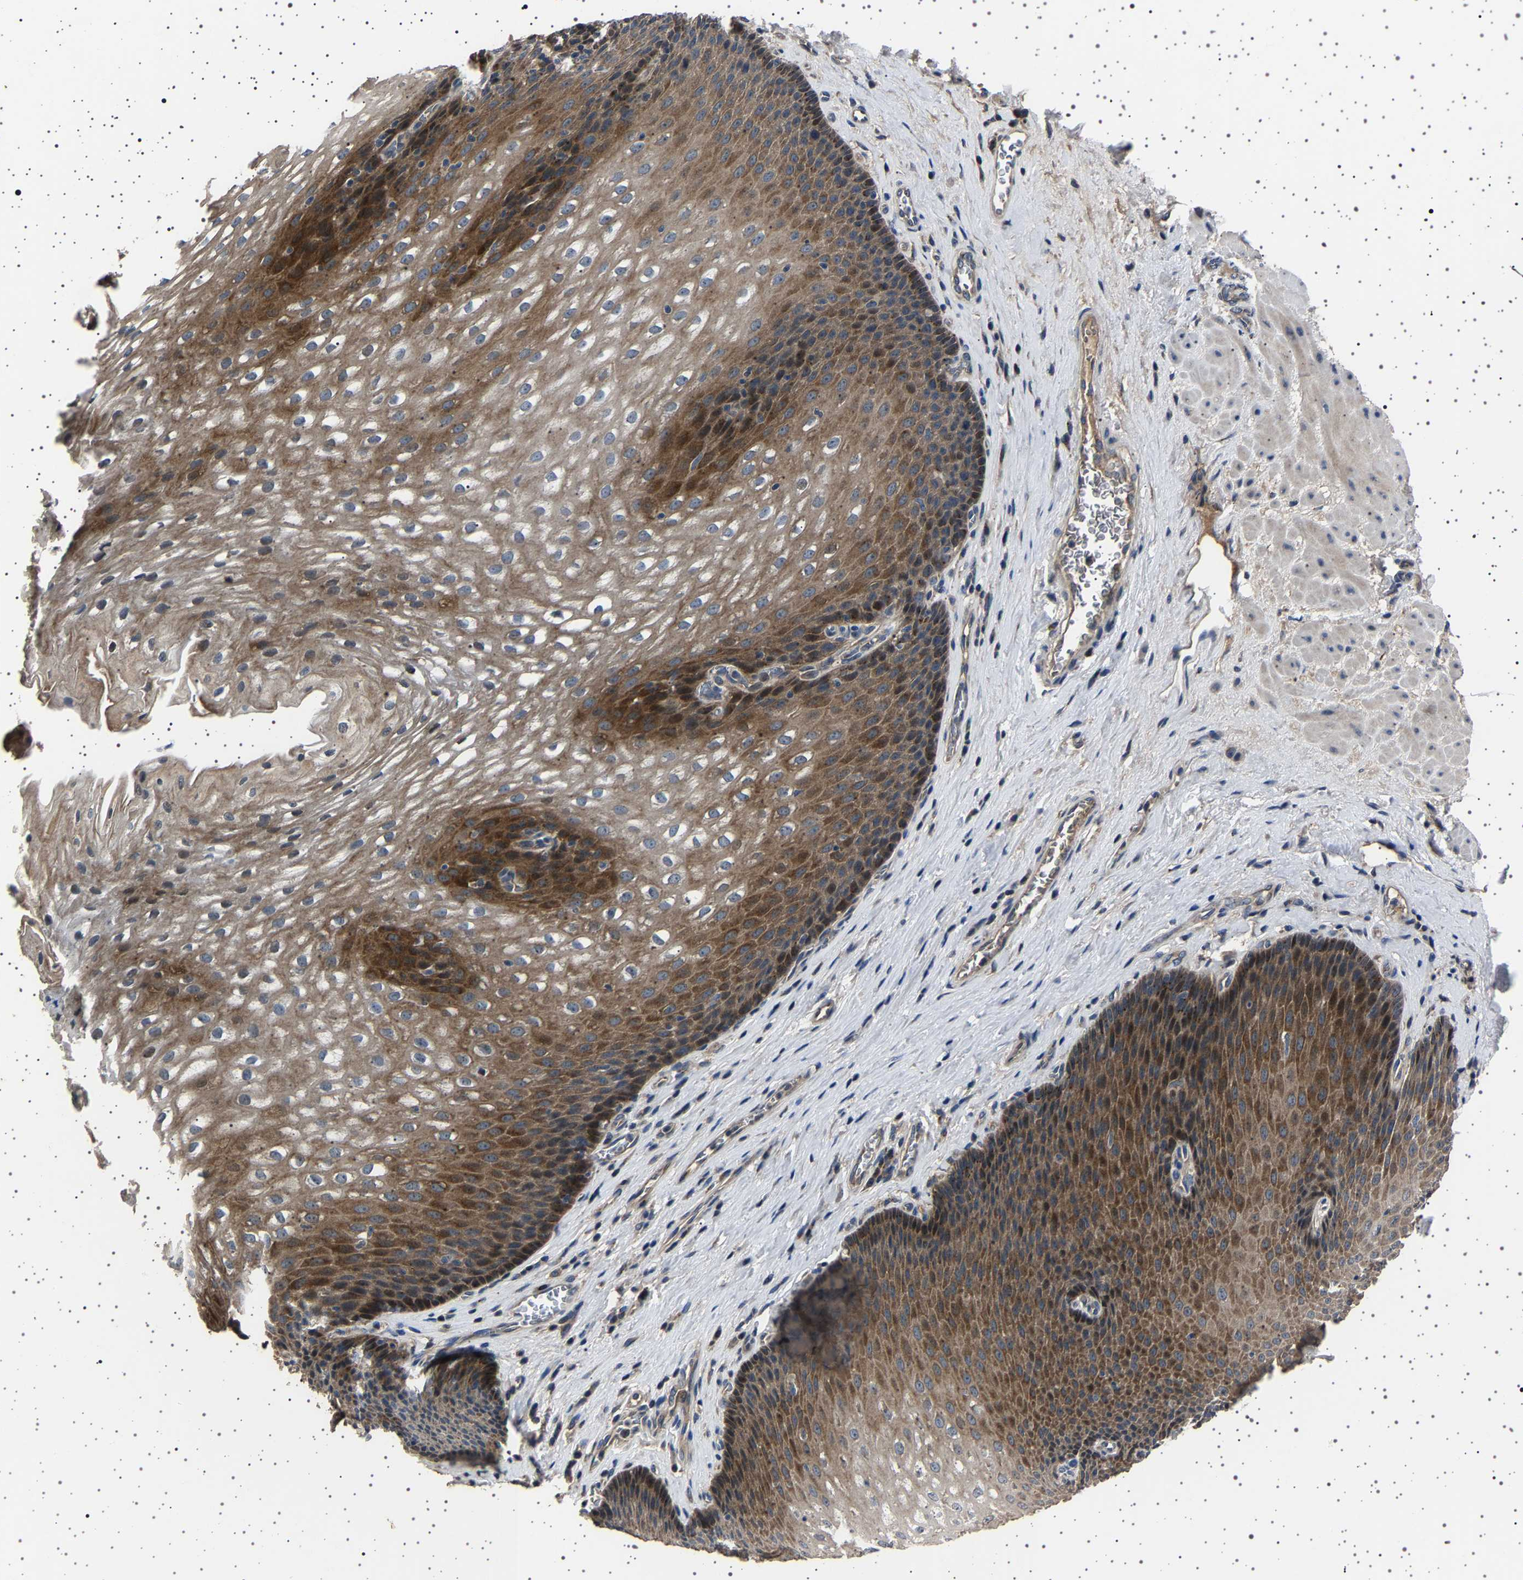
{"staining": {"intensity": "strong", "quantity": ">75%", "location": "cytoplasmic/membranous"}, "tissue": "esophagus", "cell_type": "Squamous epithelial cells", "image_type": "normal", "snomed": [{"axis": "morphology", "description": "Normal tissue, NOS"}, {"axis": "topography", "description": "Esophagus"}], "caption": "A high-resolution histopathology image shows immunohistochemistry (IHC) staining of unremarkable esophagus, which reveals strong cytoplasmic/membranous positivity in approximately >75% of squamous epithelial cells. Immunohistochemistry (ihc) stains the protein of interest in brown and the nuclei are stained blue.", "gene": "NCKAP1", "patient": {"sex": "male", "age": 48}}